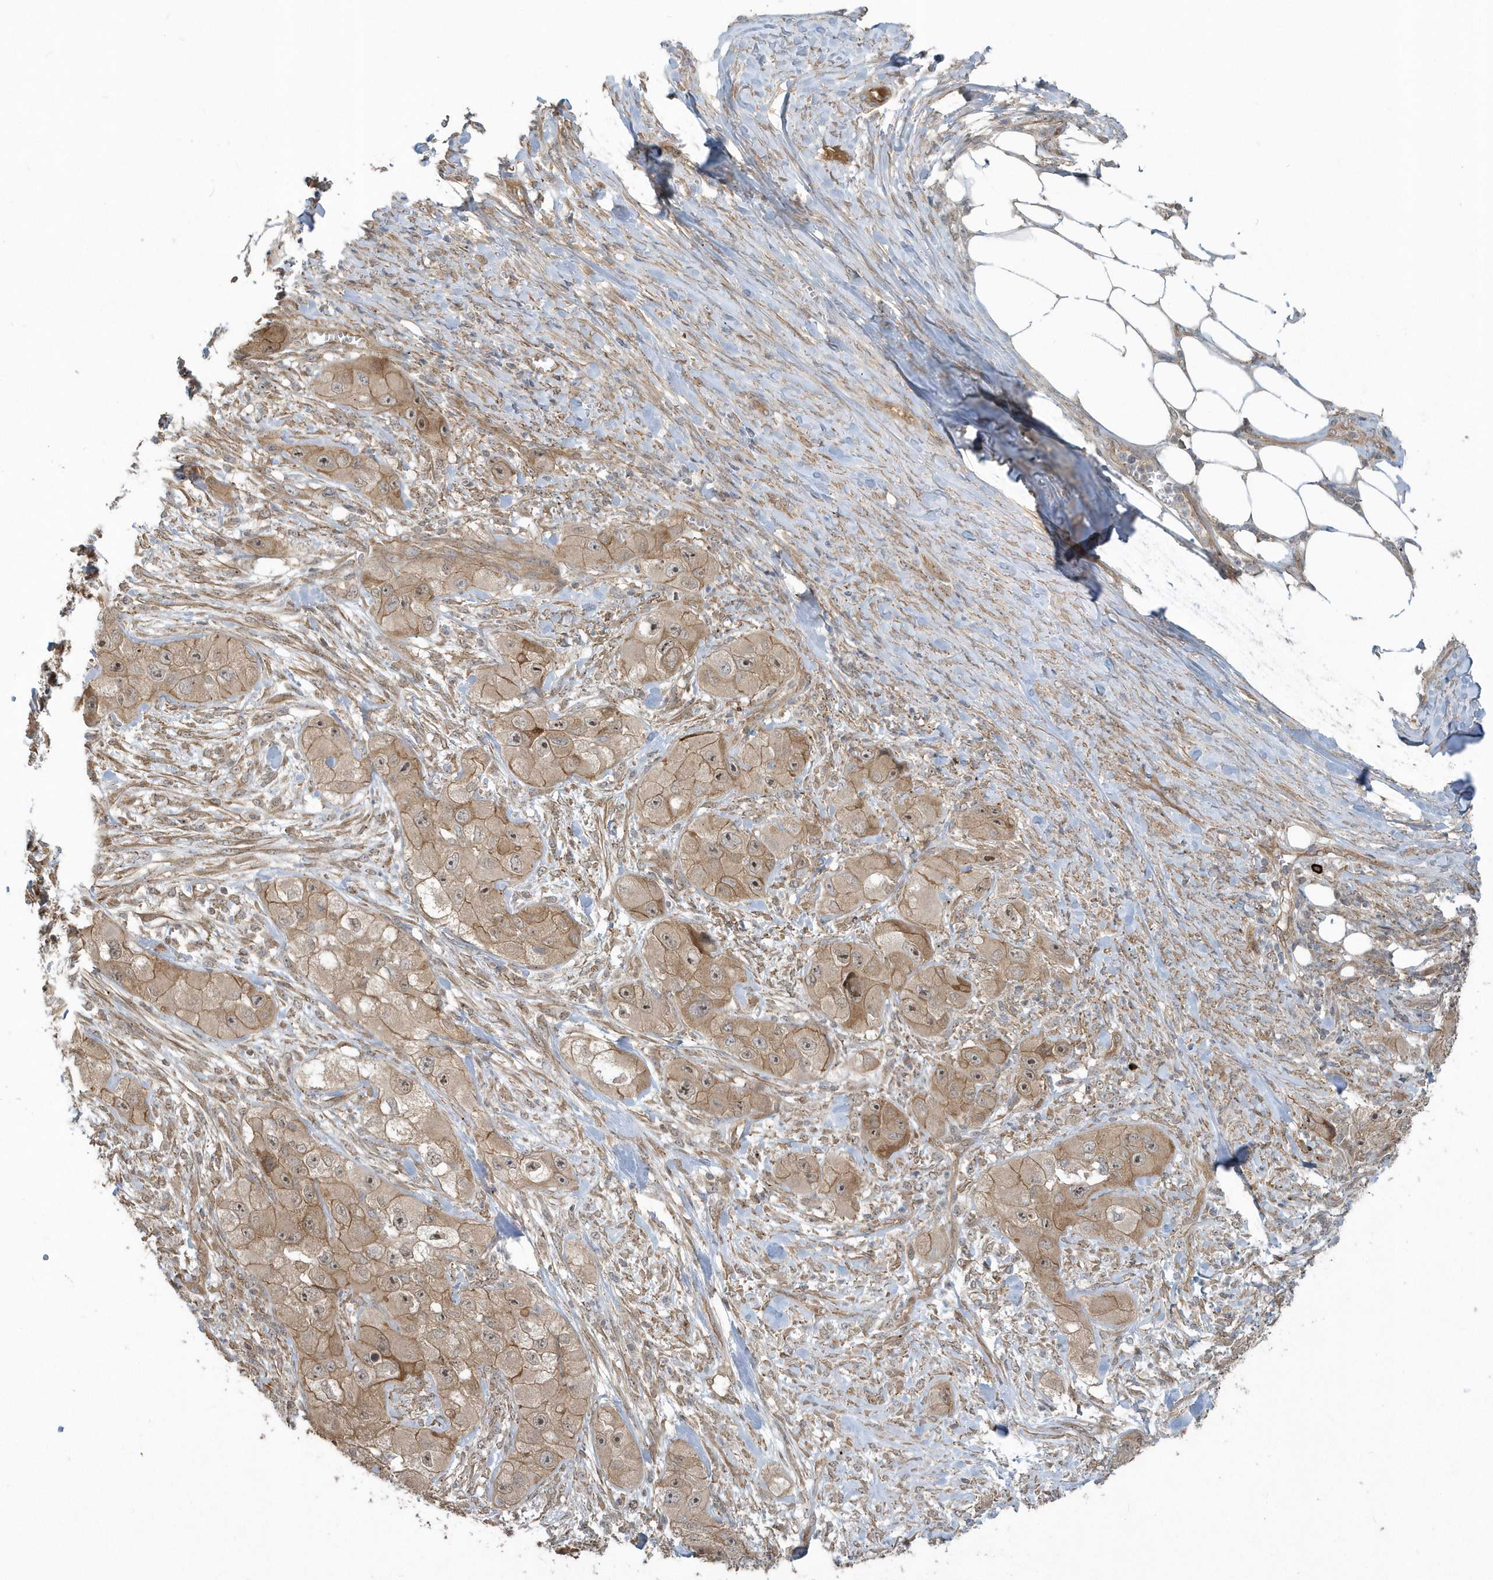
{"staining": {"intensity": "moderate", "quantity": ">75%", "location": "cytoplasmic/membranous"}, "tissue": "skin cancer", "cell_type": "Tumor cells", "image_type": "cancer", "snomed": [{"axis": "morphology", "description": "Squamous cell carcinoma, NOS"}, {"axis": "topography", "description": "Skin"}, {"axis": "topography", "description": "Subcutis"}], "caption": "Protein analysis of skin cancer tissue exhibits moderate cytoplasmic/membranous positivity in about >75% of tumor cells.", "gene": "STIM2", "patient": {"sex": "male", "age": 73}}